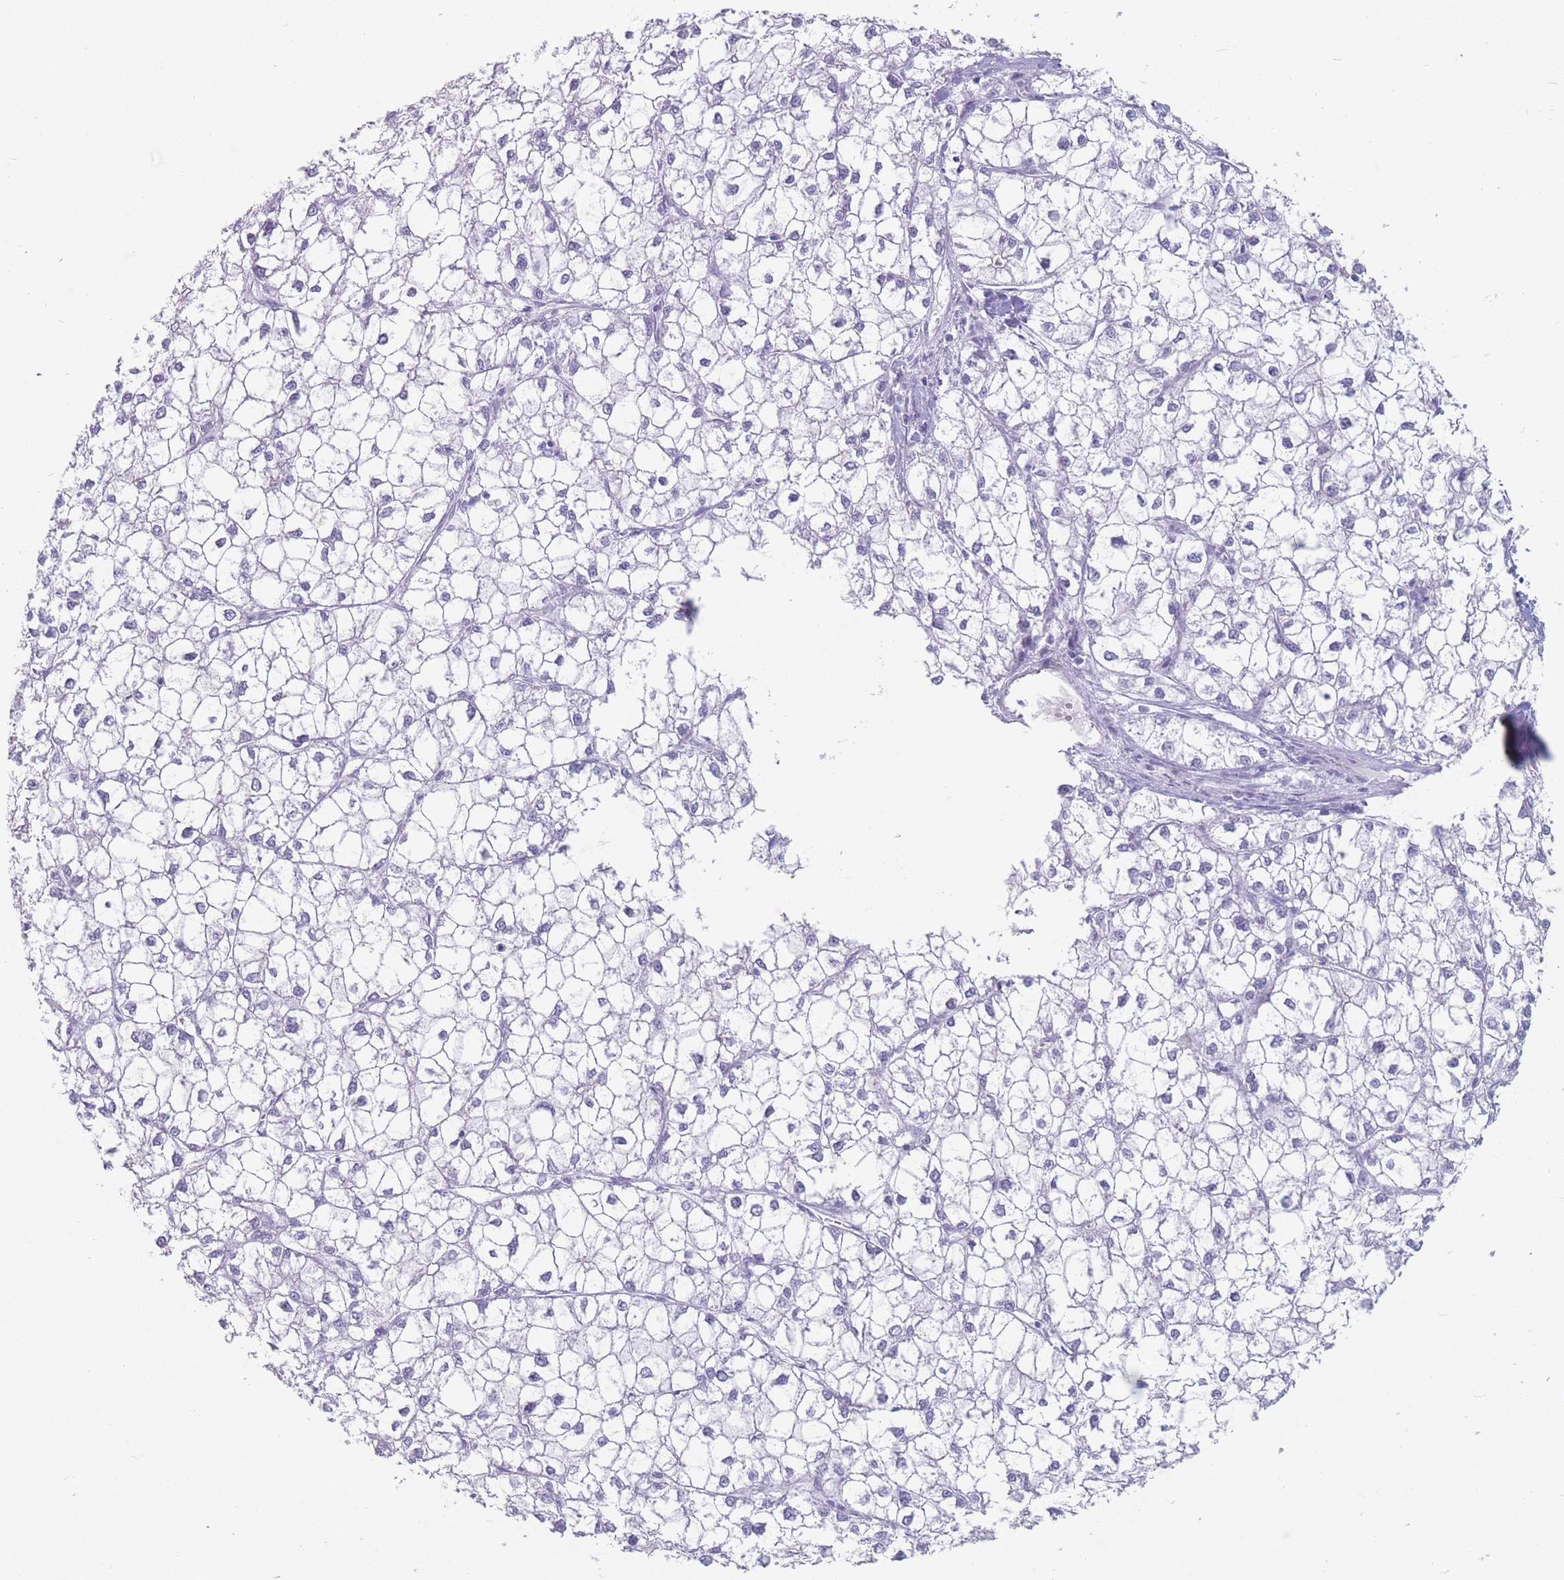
{"staining": {"intensity": "negative", "quantity": "none", "location": "none"}, "tissue": "liver cancer", "cell_type": "Tumor cells", "image_type": "cancer", "snomed": [{"axis": "morphology", "description": "Carcinoma, Hepatocellular, NOS"}, {"axis": "topography", "description": "Liver"}], "caption": "A high-resolution image shows immunohistochemistry (IHC) staining of hepatocellular carcinoma (liver), which shows no significant positivity in tumor cells.", "gene": "ST3GAL5", "patient": {"sex": "female", "age": 43}}